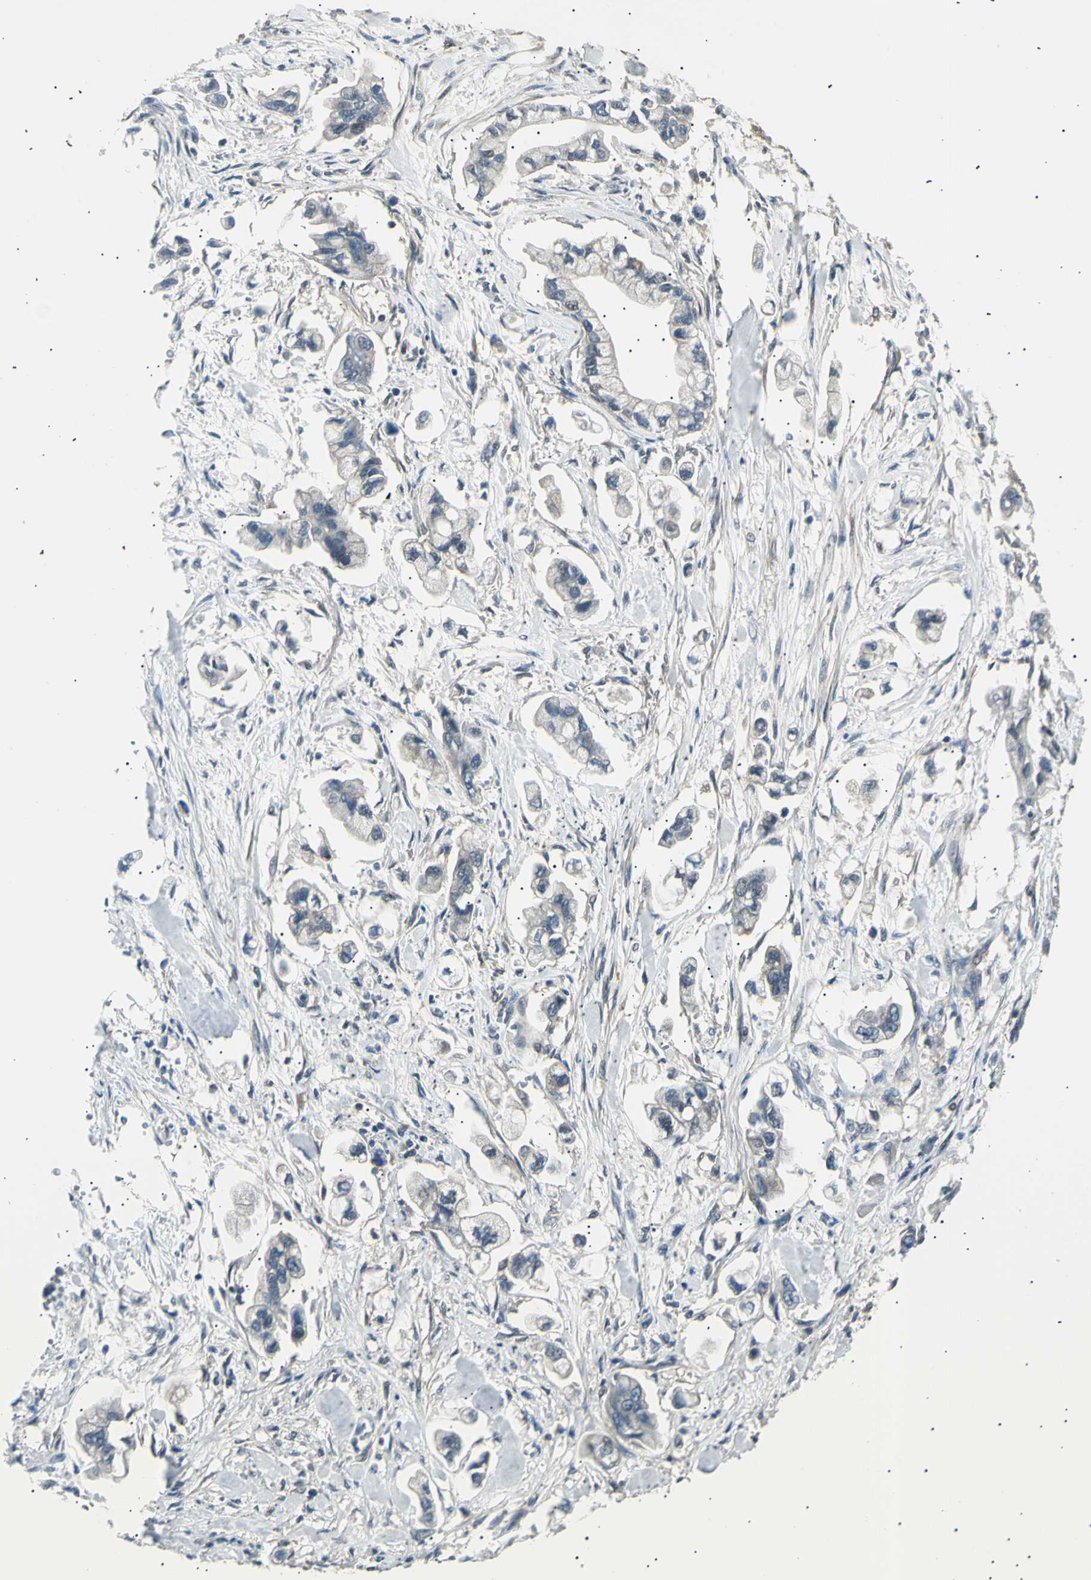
{"staining": {"intensity": "weak", "quantity": "<25%", "location": "cytoplasmic/membranous"}, "tissue": "stomach cancer", "cell_type": "Tumor cells", "image_type": "cancer", "snomed": [{"axis": "morphology", "description": "Adenocarcinoma, NOS"}, {"axis": "topography", "description": "Stomach"}], "caption": "High power microscopy histopathology image of an immunohistochemistry image of stomach adenocarcinoma, revealing no significant expression in tumor cells.", "gene": "LHPP", "patient": {"sex": "male", "age": 62}}